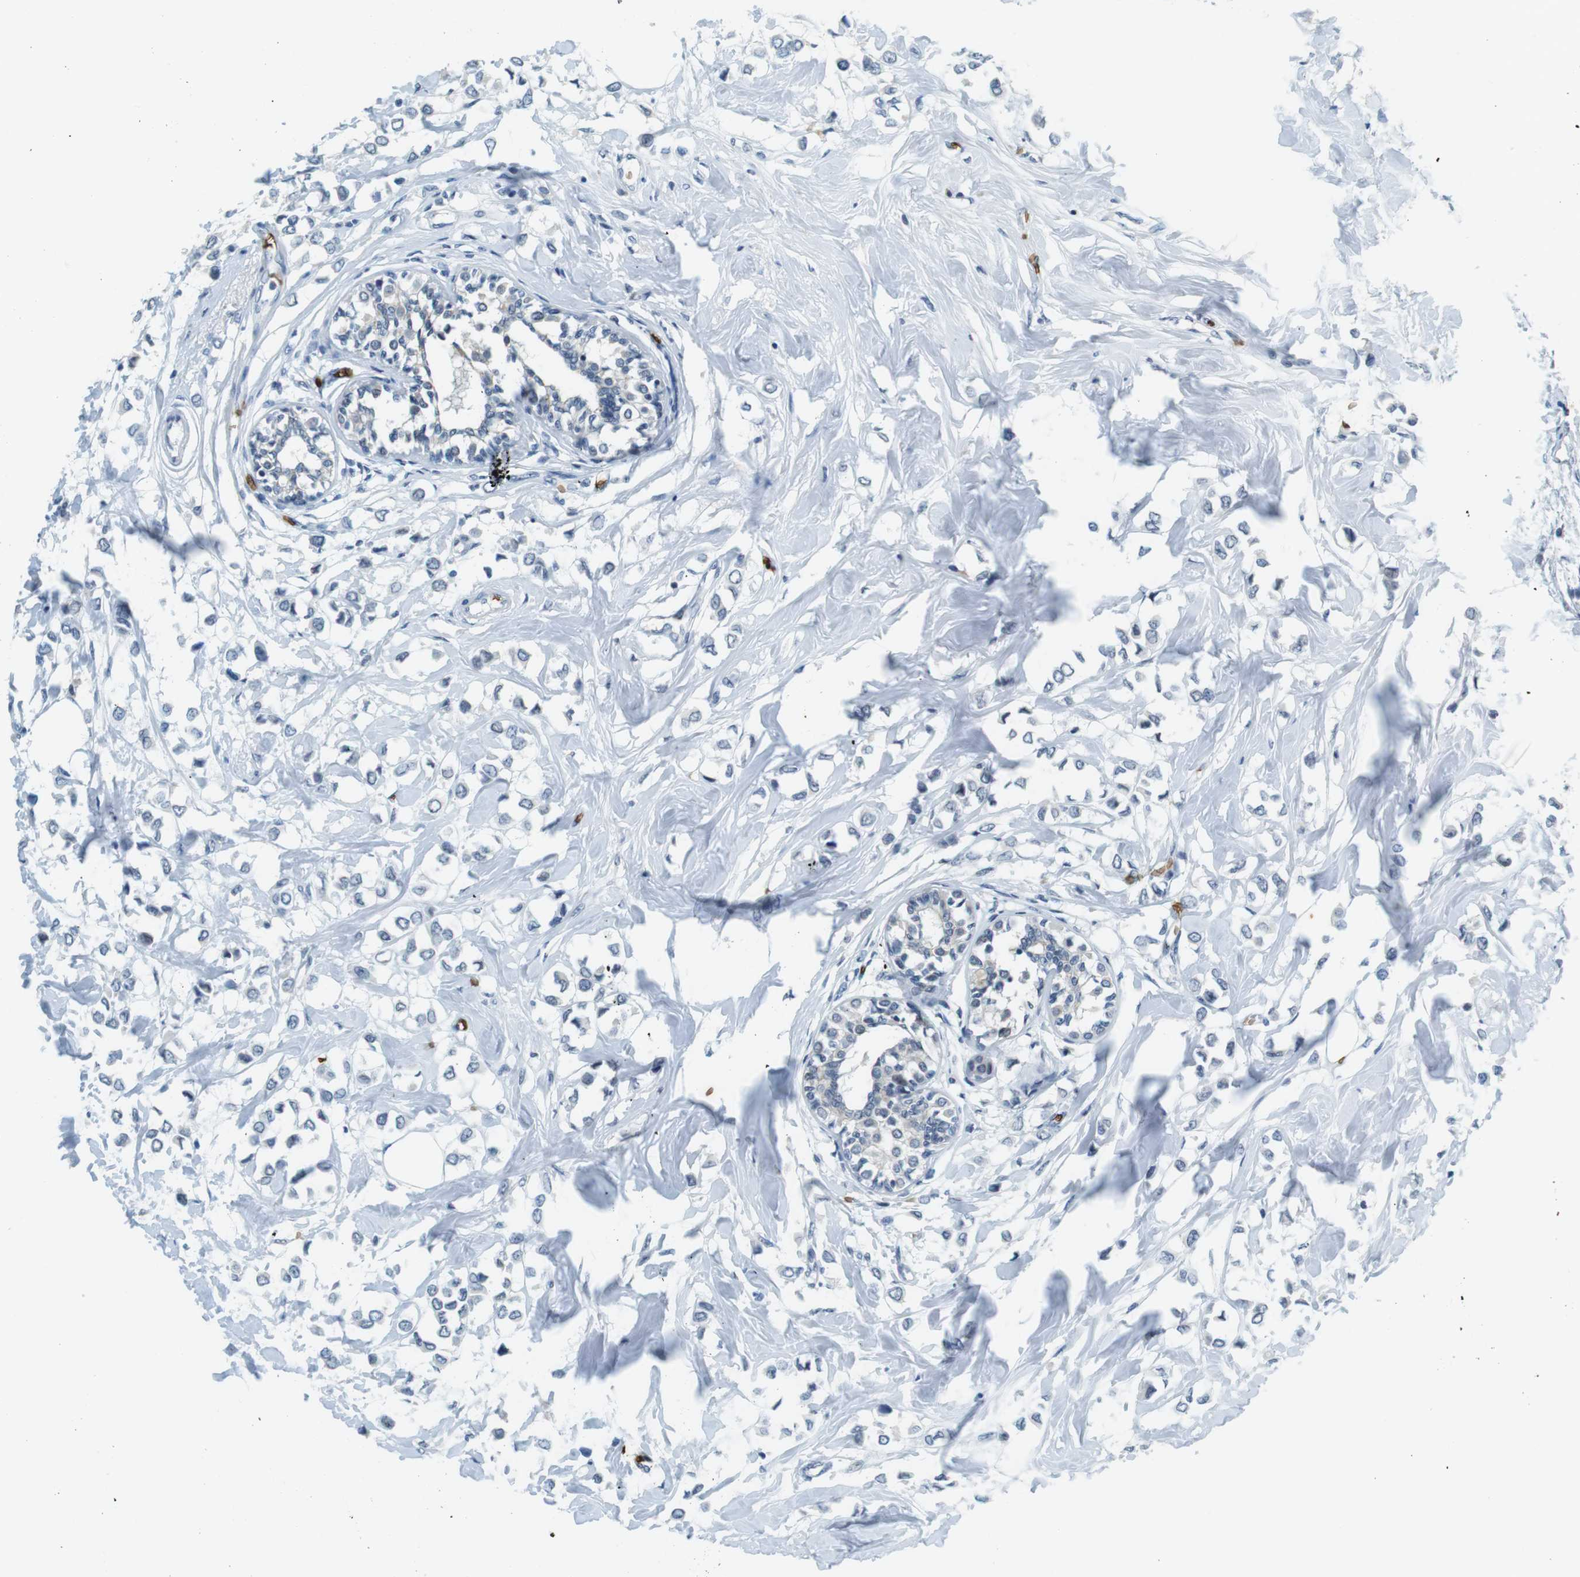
{"staining": {"intensity": "negative", "quantity": "none", "location": "none"}, "tissue": "breast cancer", "cell_type": "Tumor cells", "image_type": "cancer", "snomed": [{"axis": "morphology", "description": "Lobular carcinoma"}, {"axis": "topography", "description": "Breast"}], "caption": "Immunohistochemistry (IHC) image of neoplastic tissue: lobular carcinoma (breast) stained with DAB (3,3'-diaminobenzidine) shows no significant protein staining in tumor cells.", "gene": "SLC4A1", "patient": {"sex": "female", "age": 51}}